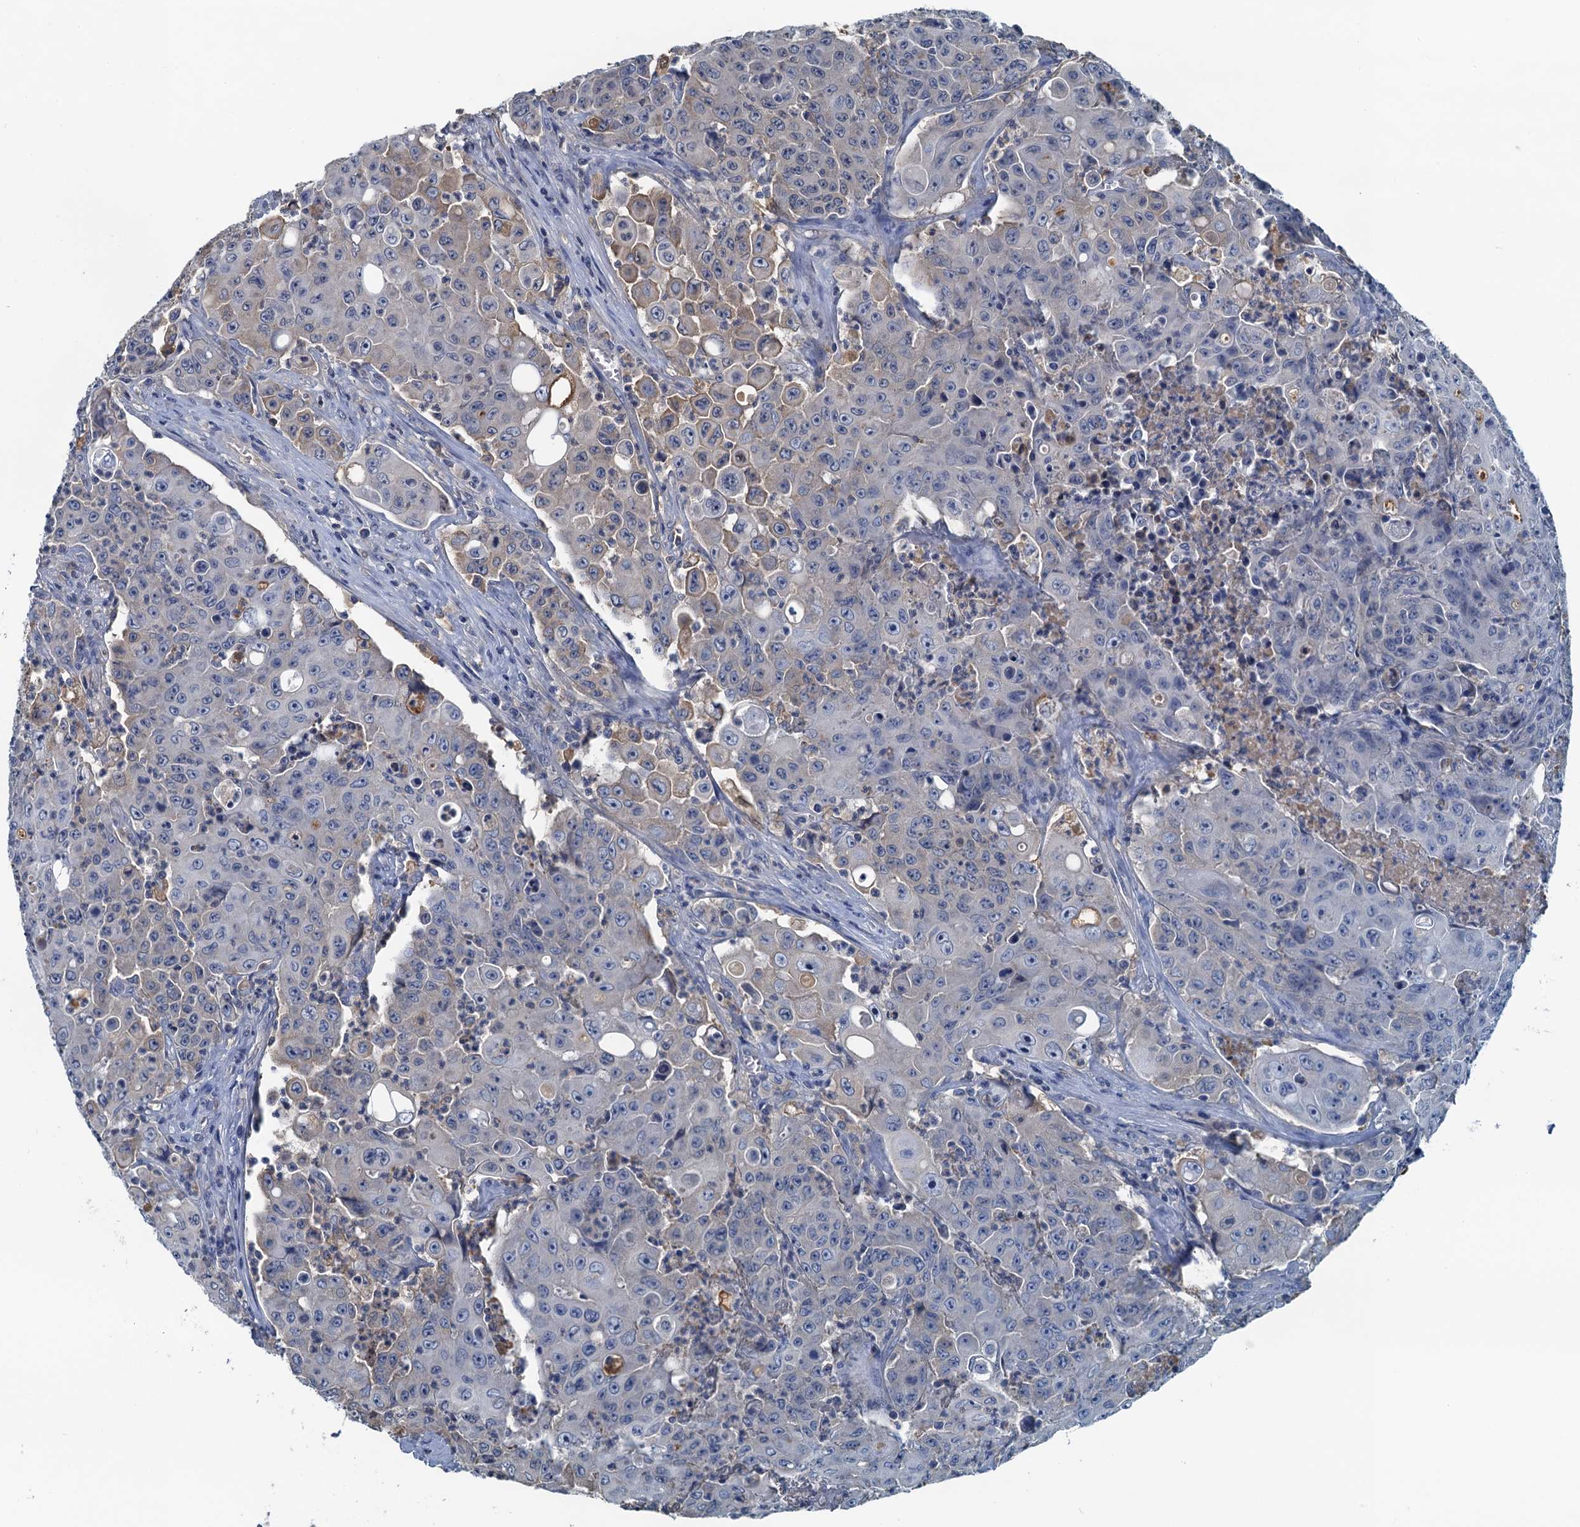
{"staining": {"intensity": "negative", "quantity": "none", "location": "none"}, "tissue": "colorectal cancer", "cell_type": "Tumor cells", "image_type": "cancer", "snomed": [{"axis": "morphology", "description": "Adenocarcinoma, NOS"}, {"axis": "topography", "description": "Colon"}], "caption": "Tumor cells are negative for brown protein staining in colorectal adenocarcinoma. (DAB (3,3'-diaminobenzidine) IHC, high magnification).", "gene": "LSM14B", "patient": {"sex": "male", "age": 51}}